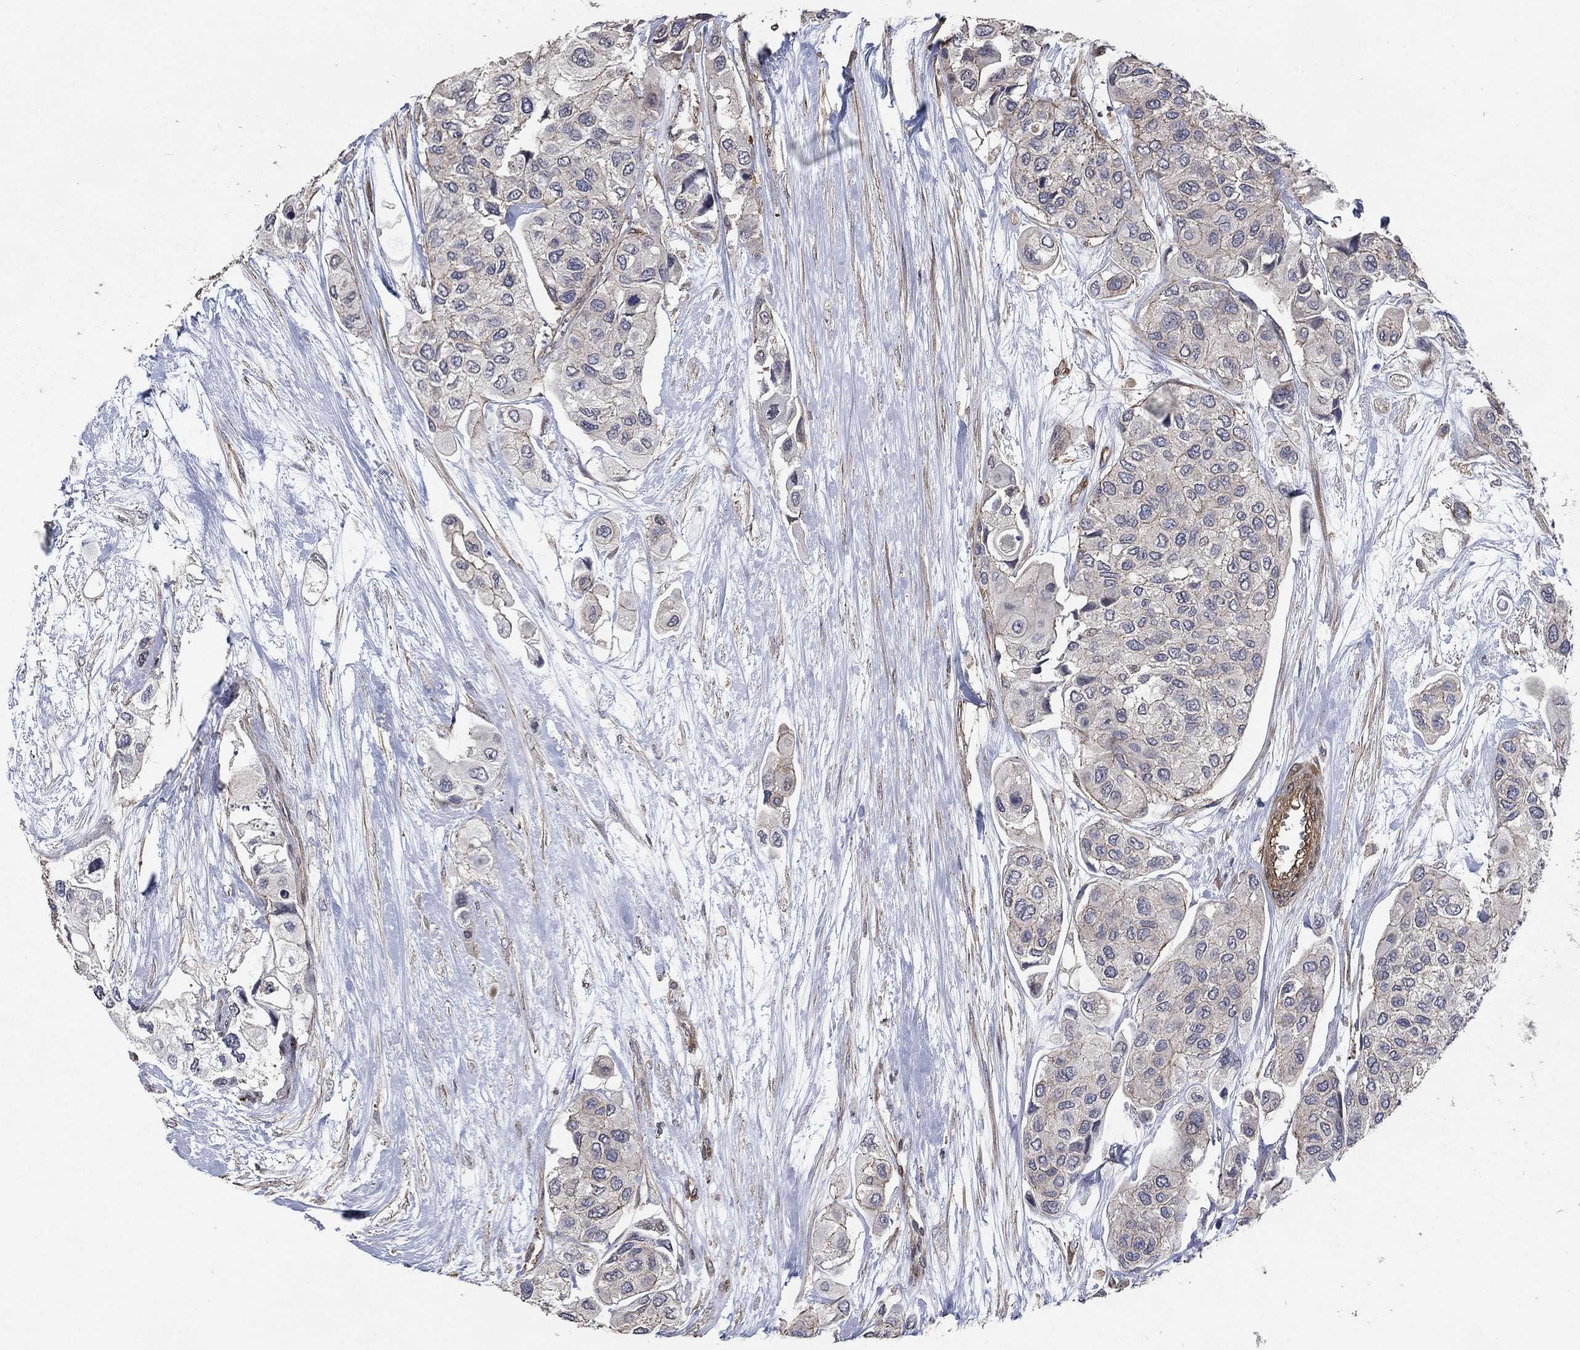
{"staining": {"intensity": "negative", "quantity": "none", "location": "none"}, "tissue": "urothelial cancer", "cell_type": "Tumor cells", "image_type": "cancer", "snomed": [{"axis": "morphology", "description": "Urothelial carcinoma, High grade"}, {"axis": "topography", "description": "Urinary bladder"}], "caption": "Immunohistochemistry (IHC) photomicrograph of urothelial cancer stained for a protein (brown), which shows no positivity in tumor cells.", "gene": "PDE3A", "patient": {"sex": "male", "age": 77}}